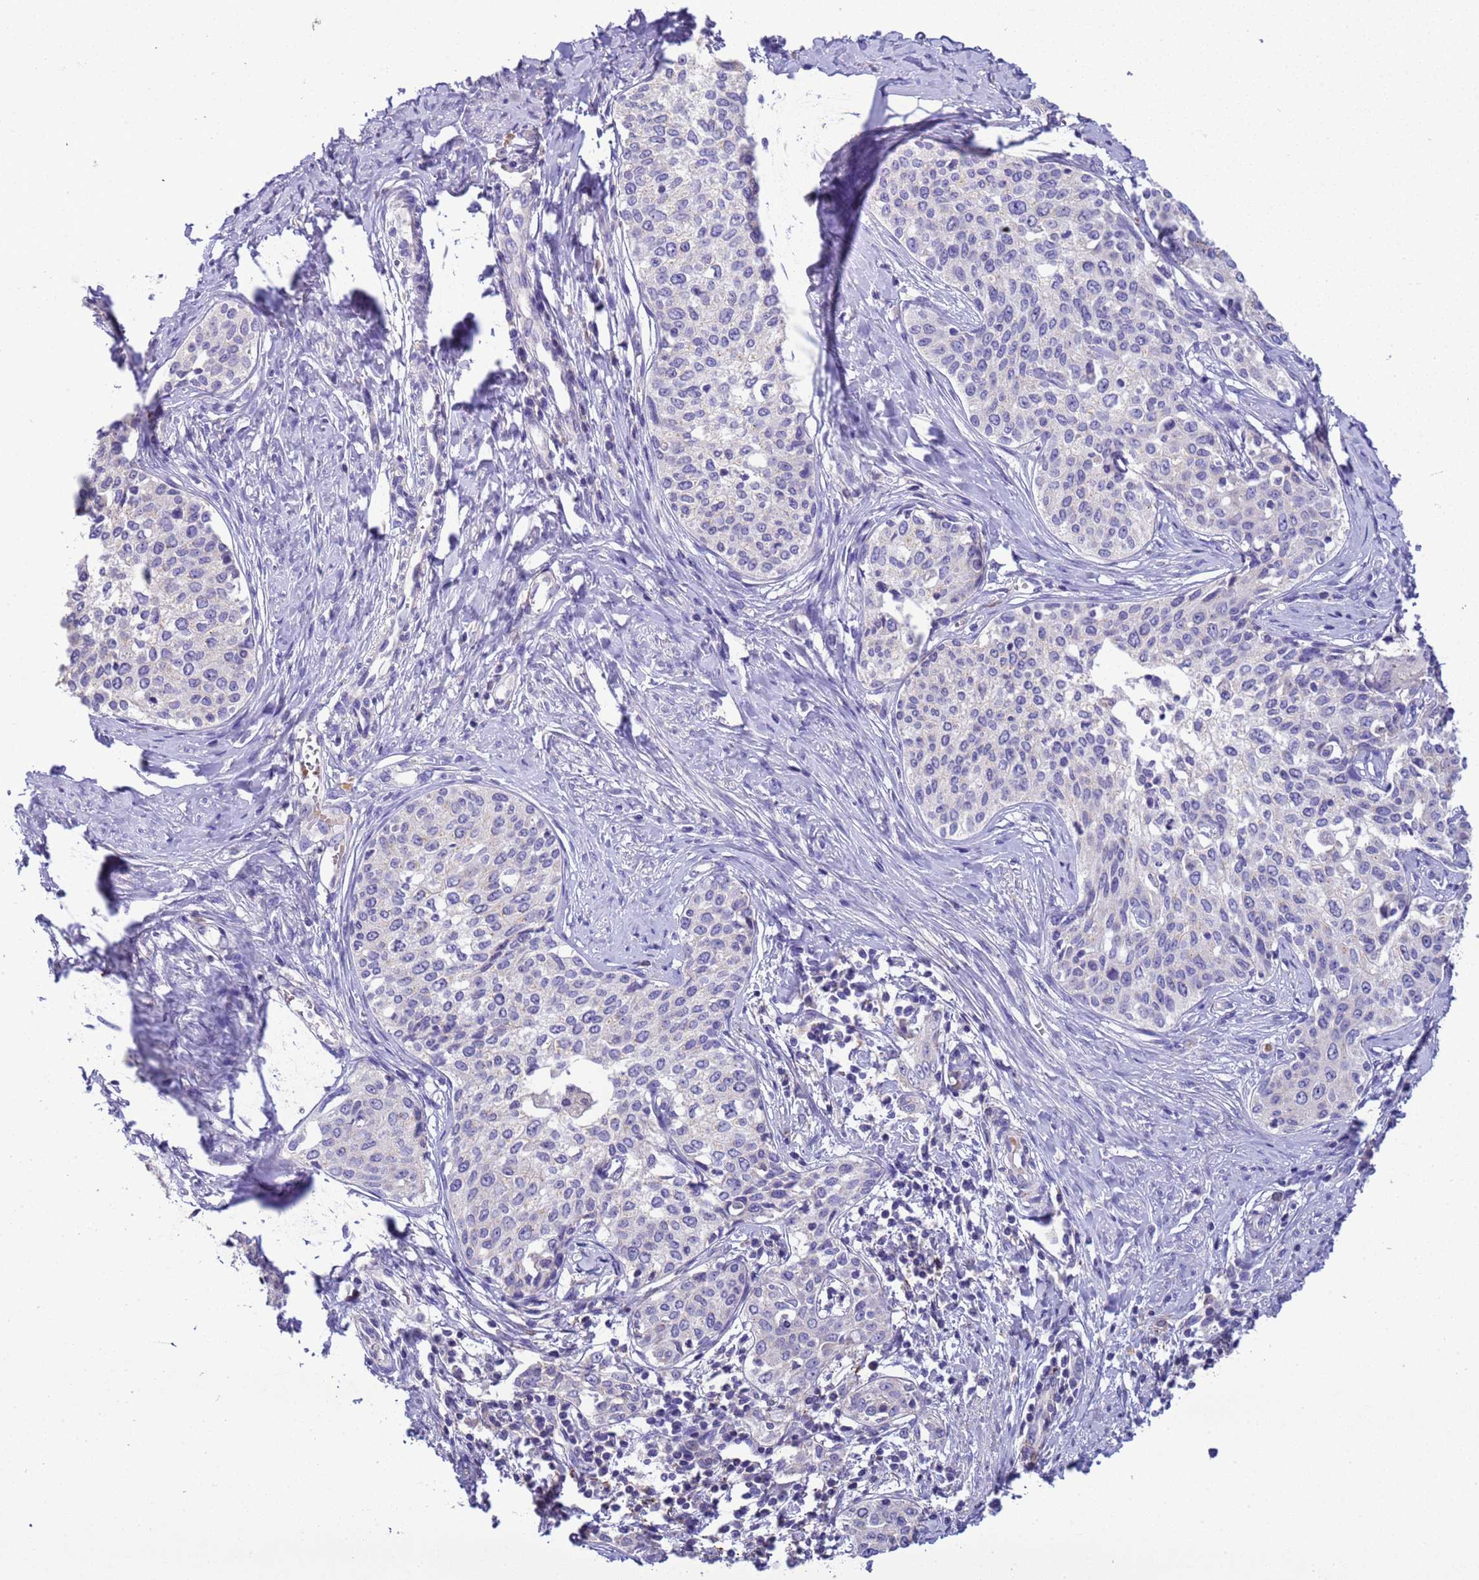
{"staining": {"intensity": "negative", "quantity": "none", "location": "none"}, "tissue": "cervical cancer", "cell_type": "Tumor cells", "image_type": "cancer", "snomed": [{"axis": "morphology", "description": "Squamous cell carcinoma, NOS"}, {"axis": "morphology", "description": "Adenocarcinoma, NOS"}, {"axis": "topography", "description": "Cervix"}], "caption": "The micrograph exhibits no staining of tumor cells in cervical cancer. (Immunohistochemistry, brightfield microscopy, high magnification).", "gene": "SLC24A3", "patient": {"sex": "female", "age": 52}}